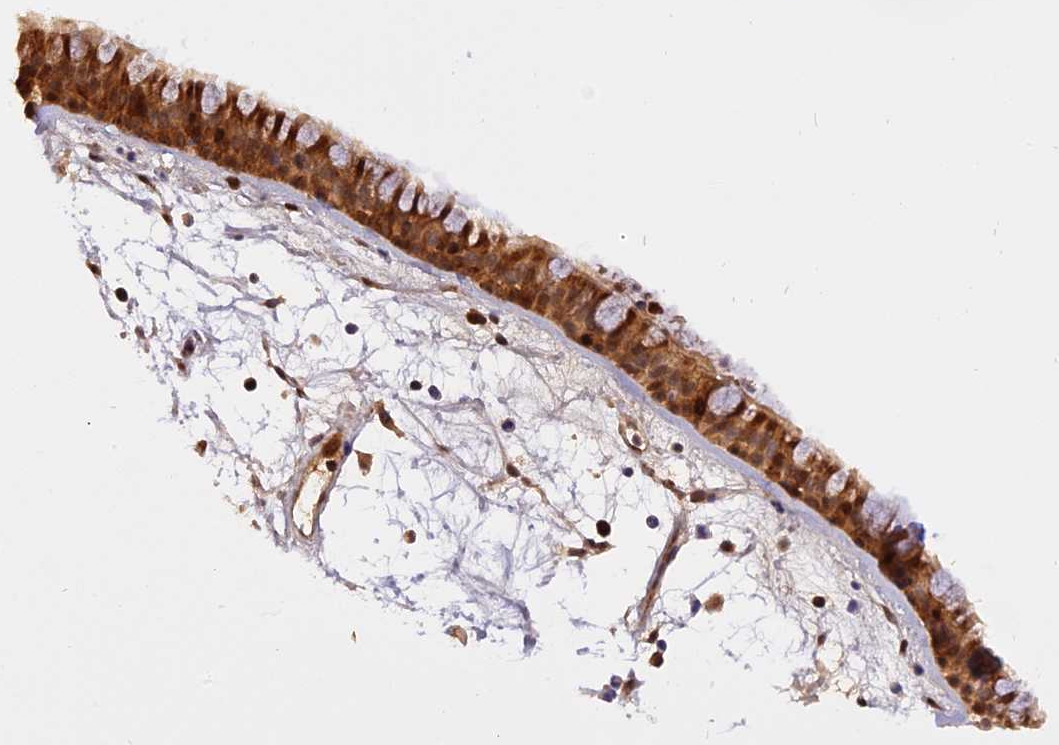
{"staining": {"intensity": "strong", "quantity": ">75%", "location": "cytoplasmic/membranous,nuclear"}, "tissue": "nasopharynx", "cell_type": "Respiratory epithelial cells", "image_type": "normal", "snomed": [{"axis": "morphology", "description": "Normal tissue, NOS"}, {"axis": "topography", "description": "Nasopharynx"}], "caption": "DAB (3,3'-diaminobenzidine) immunohistochemical staining of benign human nasopharynx exhibits strong cytoplasmic/membranous,nuclear protein expression in about >75% of respiratory epithelial cells.", "gene": "MICALL1", "patient": {"sex": "male", "age": 82}}